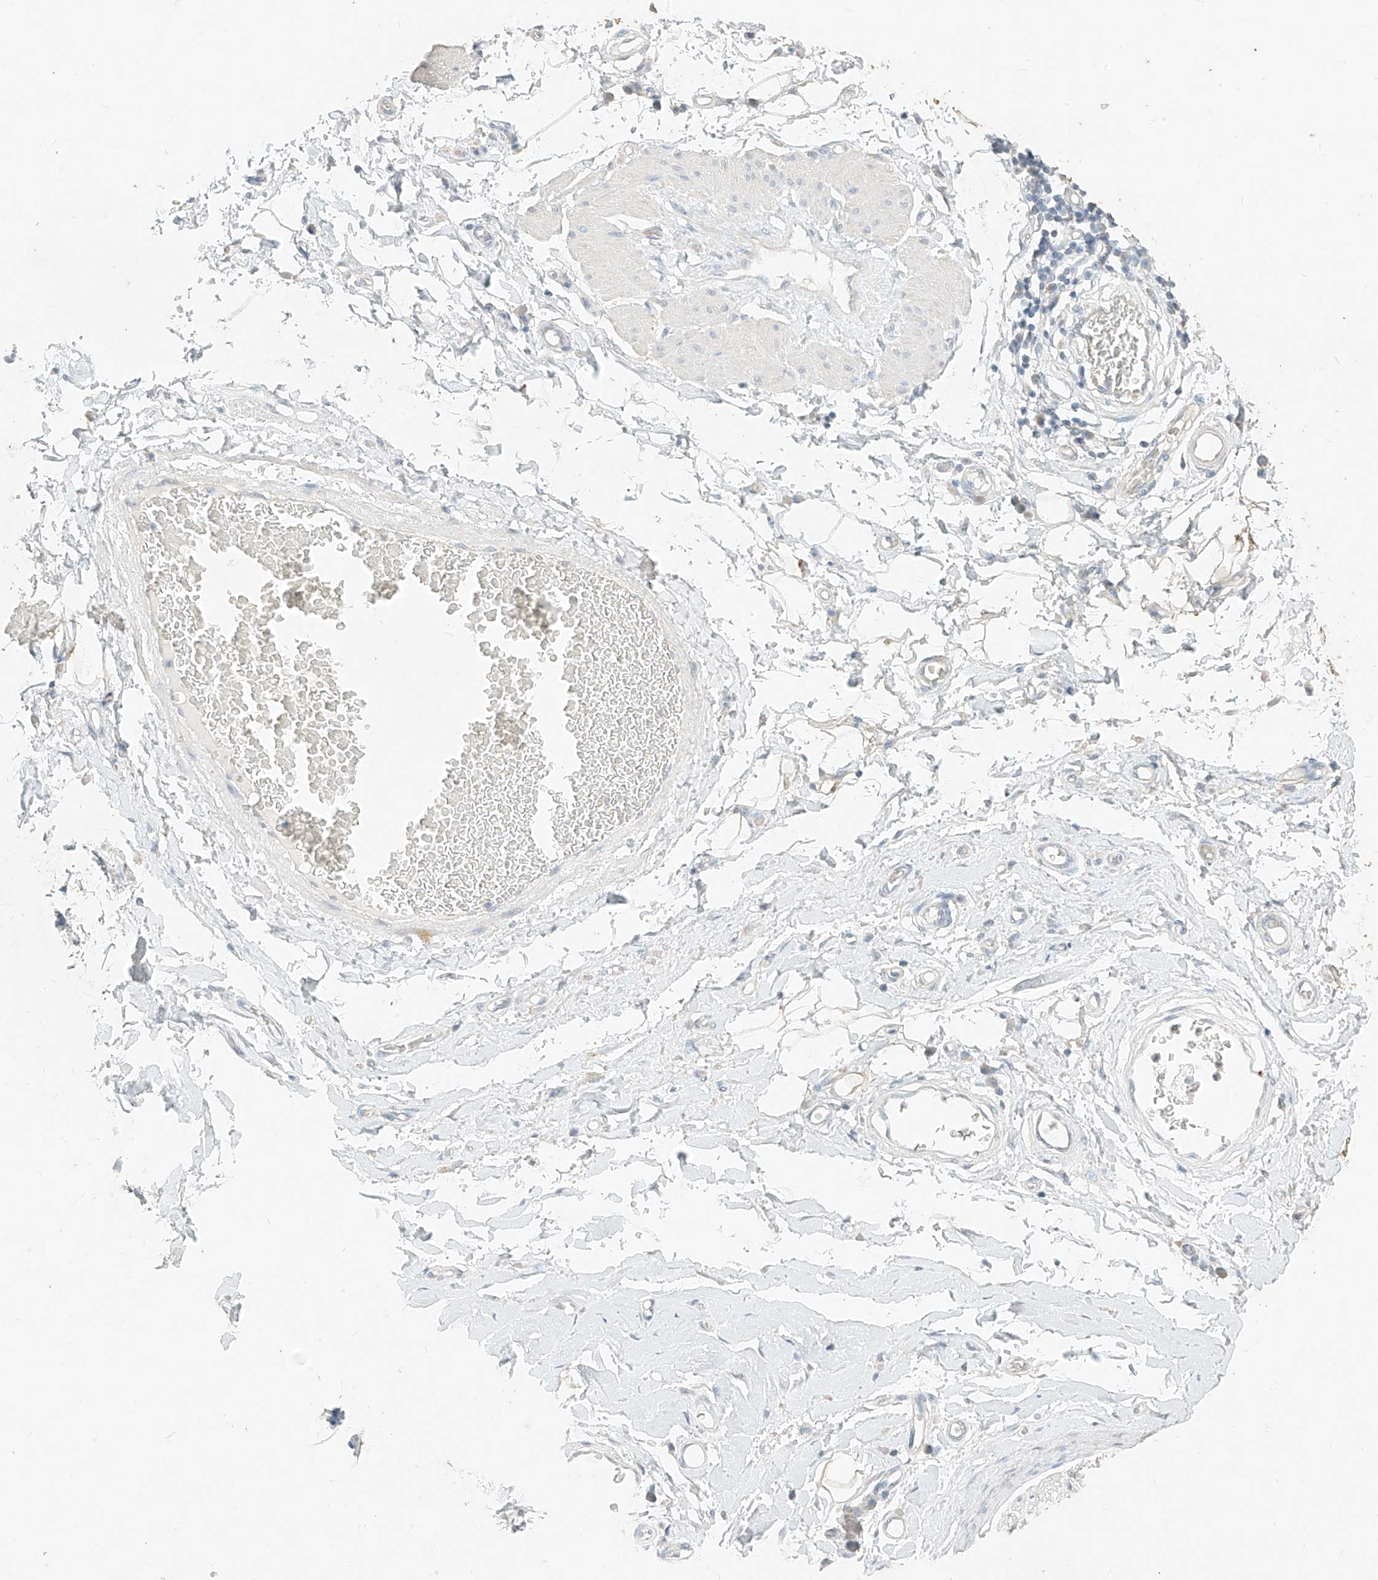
{"staining": {"intensity": "negative", "quantity": "none", "location": "none"}, "tissue": "adipose tissue", "cell_type": "Adipocytes", "image_type": "normal", "snomed": [{"axis": "morphology", "description": "Normal tissue, NOS"}, {"axis": "morphology", "description": "Adenocarcinoma, NOS"}, {"axis": "topography", "description": "Stomach, upper"}, {"axis": "topography", "description": "Peripheral nerve tissue"}], "caption": "This photomicrograph is of unremarkable adipose tissue stained with immunohistochemistry to label a protein in brown with the nuclei are counter-stained blue. There is no positivity in adipocytes.", "gene": "ZZEF1", "patient": {"sex": "male", "age": 62}}